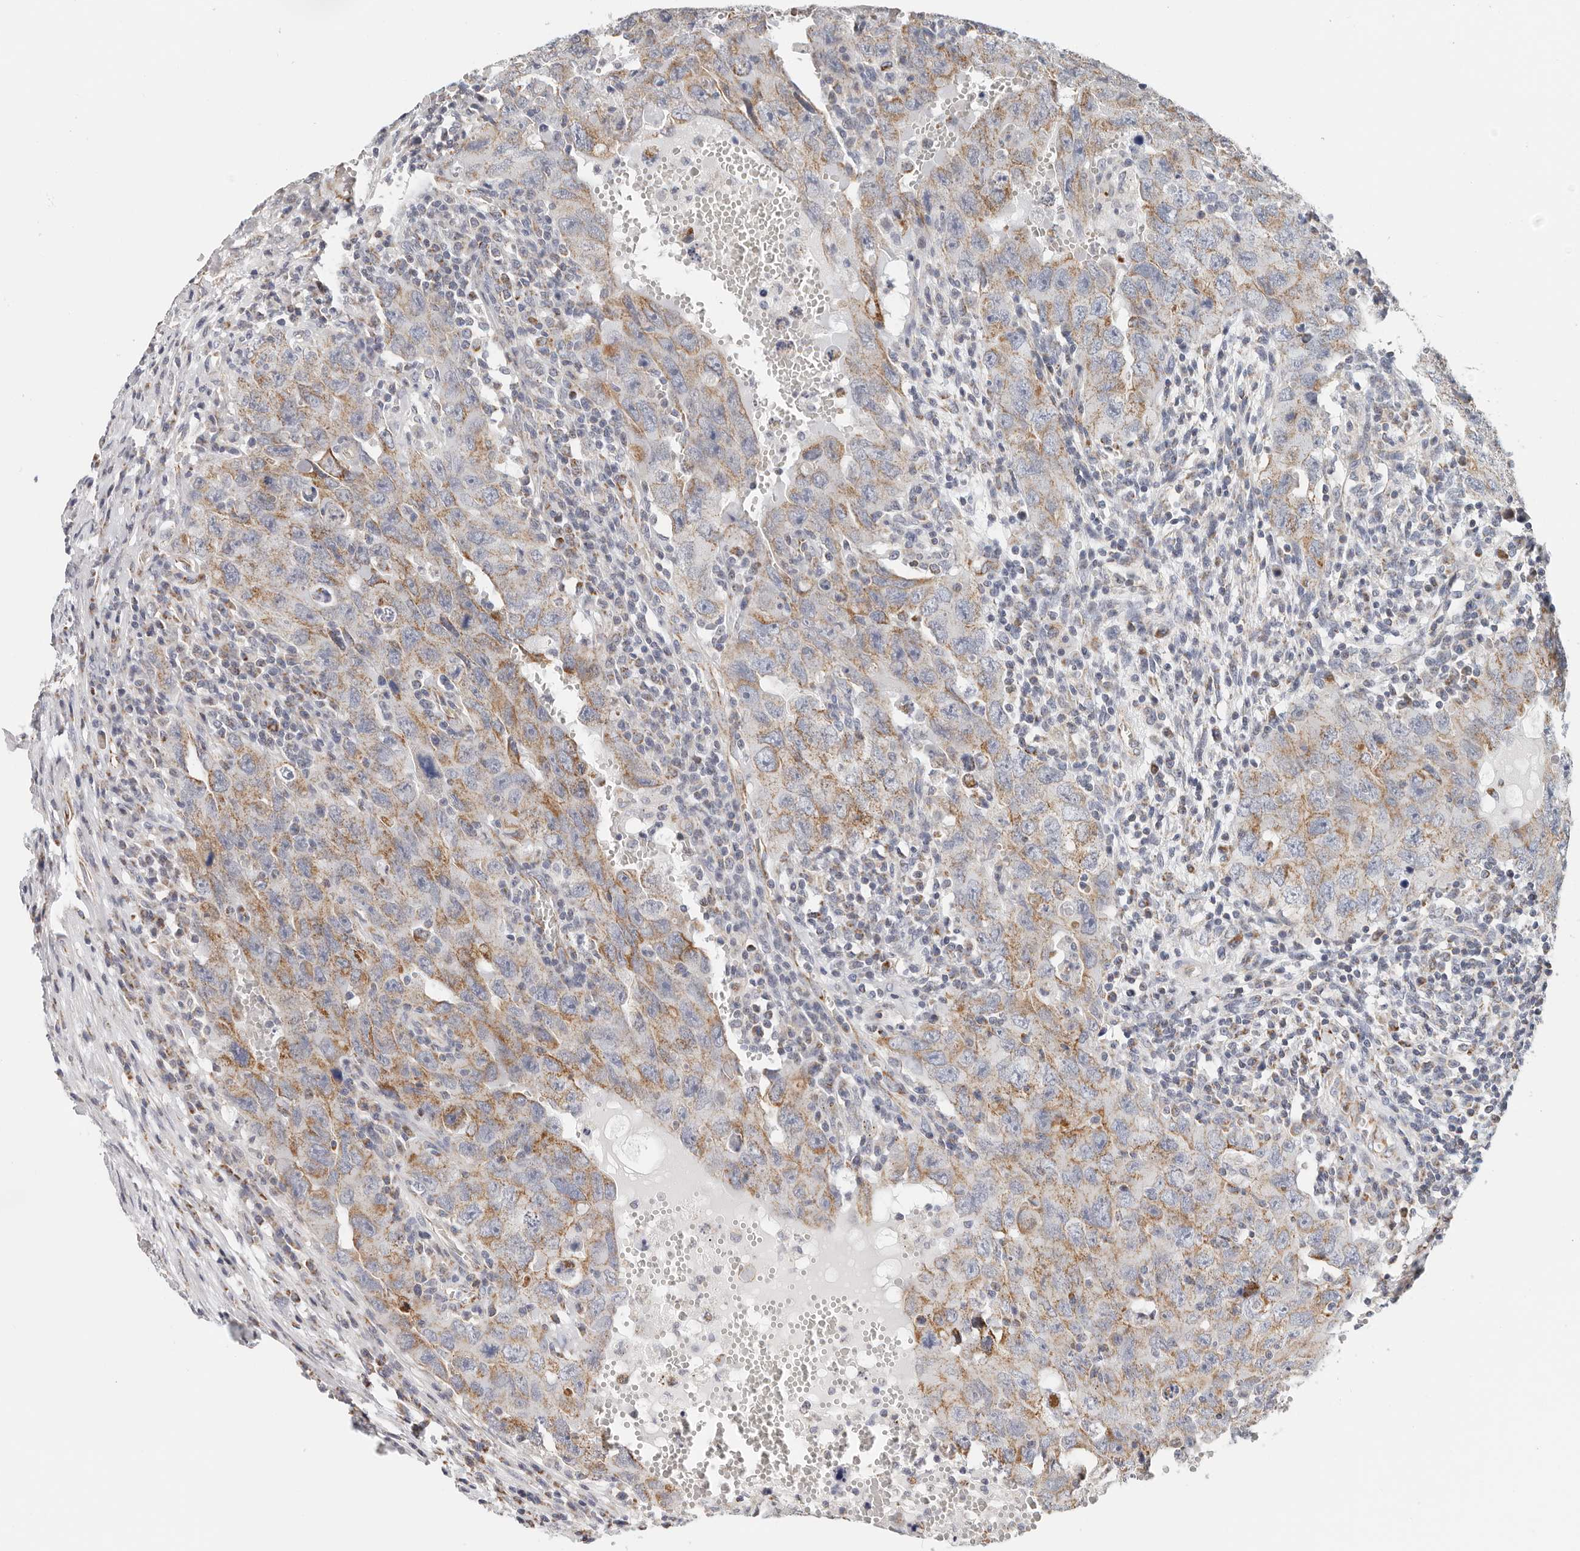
{"staining": {"intensity": "moderate", "quantity": "25%-75%", "location": "cytoplasmic/membranous"}, "tissue": "testis cancer", "cell_type": "Tumor cells", "image_type": "cancer", "snomed": [{"axis": "morphology", "description": "Carcinoma, Embryonal, NOS"}, {"axis": "topography", "description": "Testis"}], "caption": "Protein analysis of testis cancer tissue reveals moderate cytoplasmic/membranous staining in approximately 25%-75% of tumor cells.", "gene": "AFDN", "patient": {"sex": "male", "age": 26}}